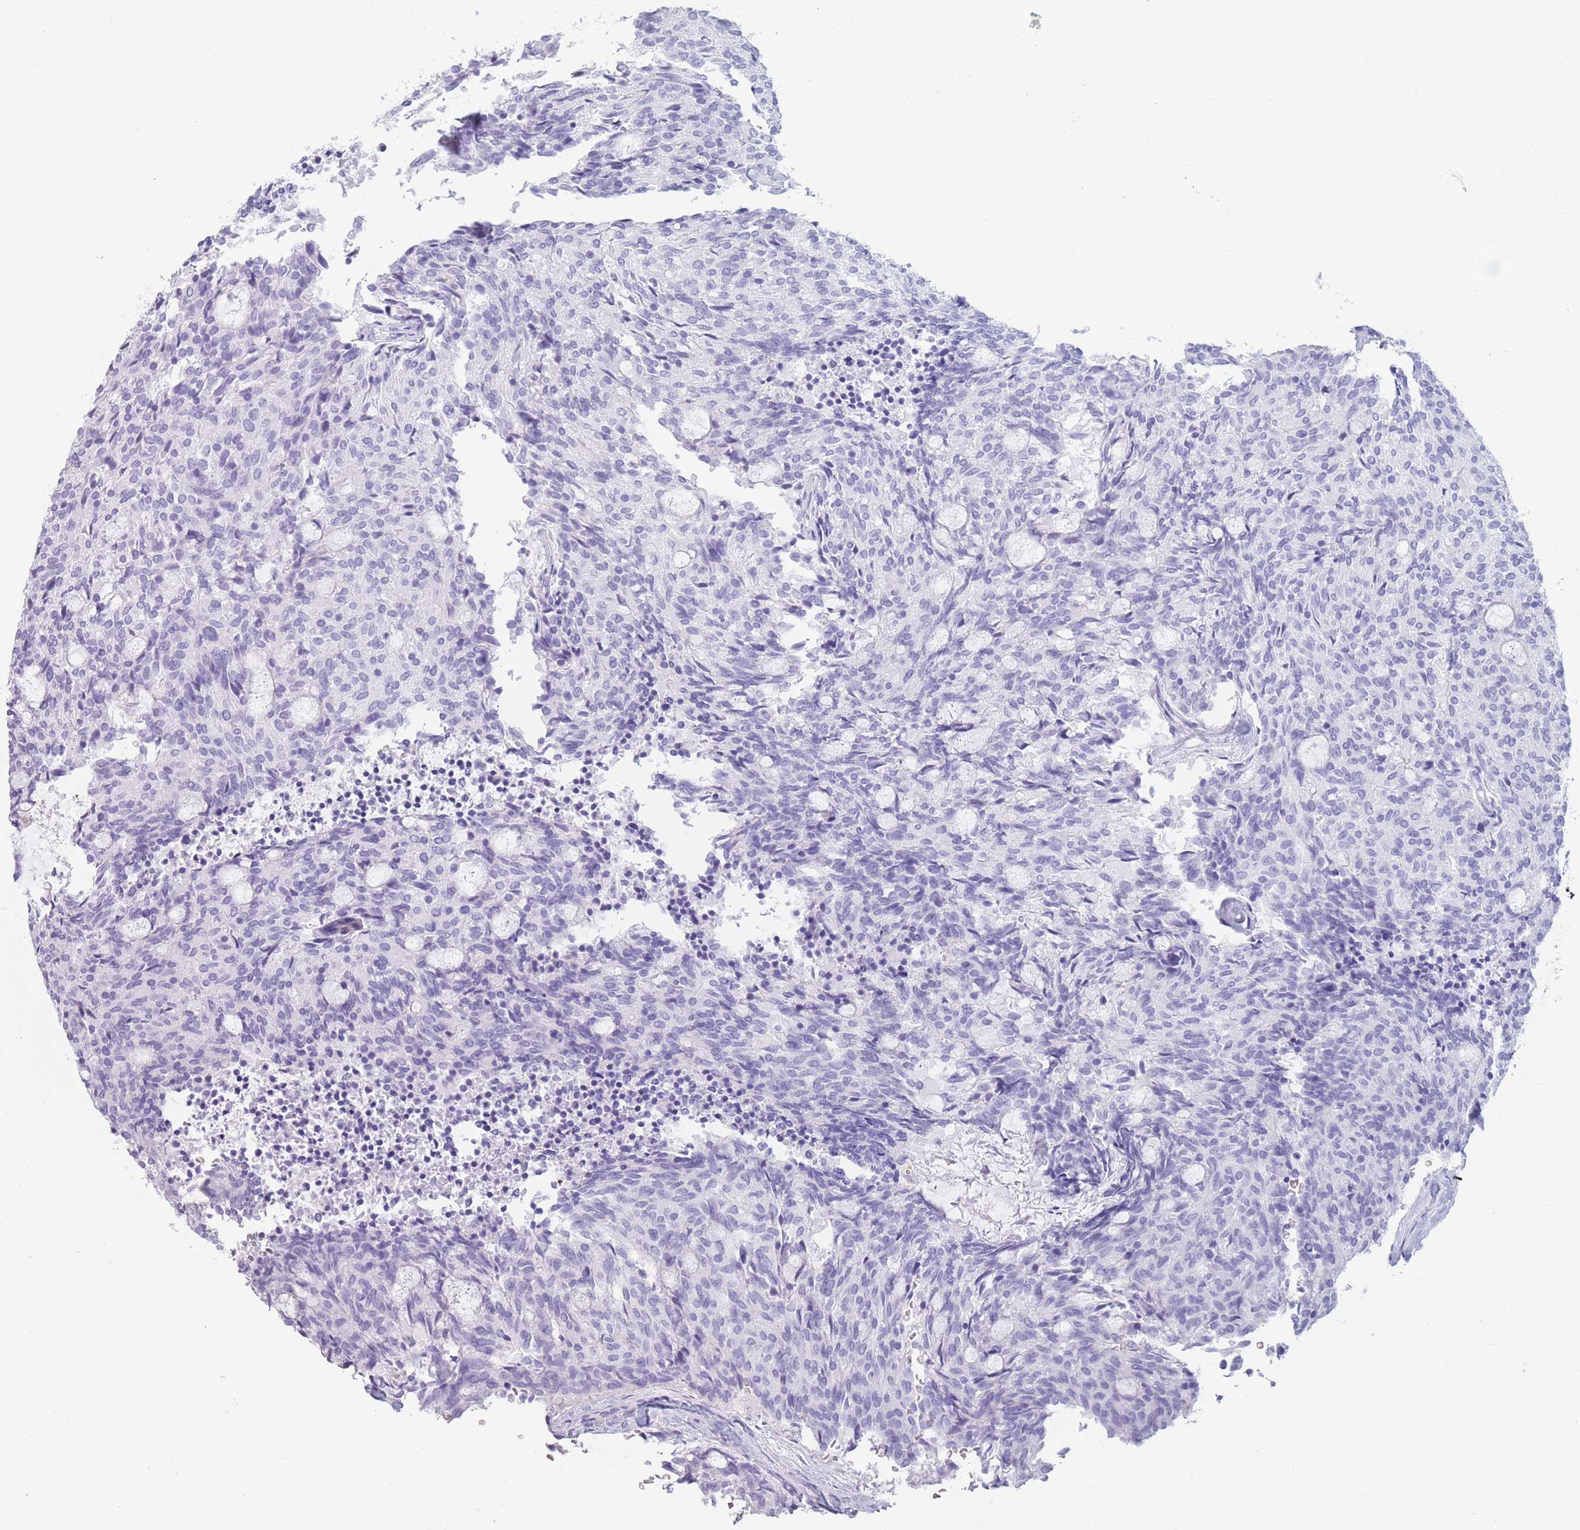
{"staining": {"intensity": "negative", "quantity": "none", "location": "none"}, "tissue": "carcinoid", "cell_type": "Tumor cells", "image_type": "cancer", "snomed": [{"axis": "morphology", "description": "Carcinoid, malignant, NOS"}, {"axis": "topography", "description": "Pancreas"}], "caption": "A high-resolution histopathology image shows IHC staining of carcinoid, which displays no significant staining in tumor cells. (DAB (3,3'-diaminobenzidine) immunohistochemistry visualized using brightfield microscopy, high magnification).", "gene": "TNFSF11", "patient": {"sex": "female", "age": 54}}